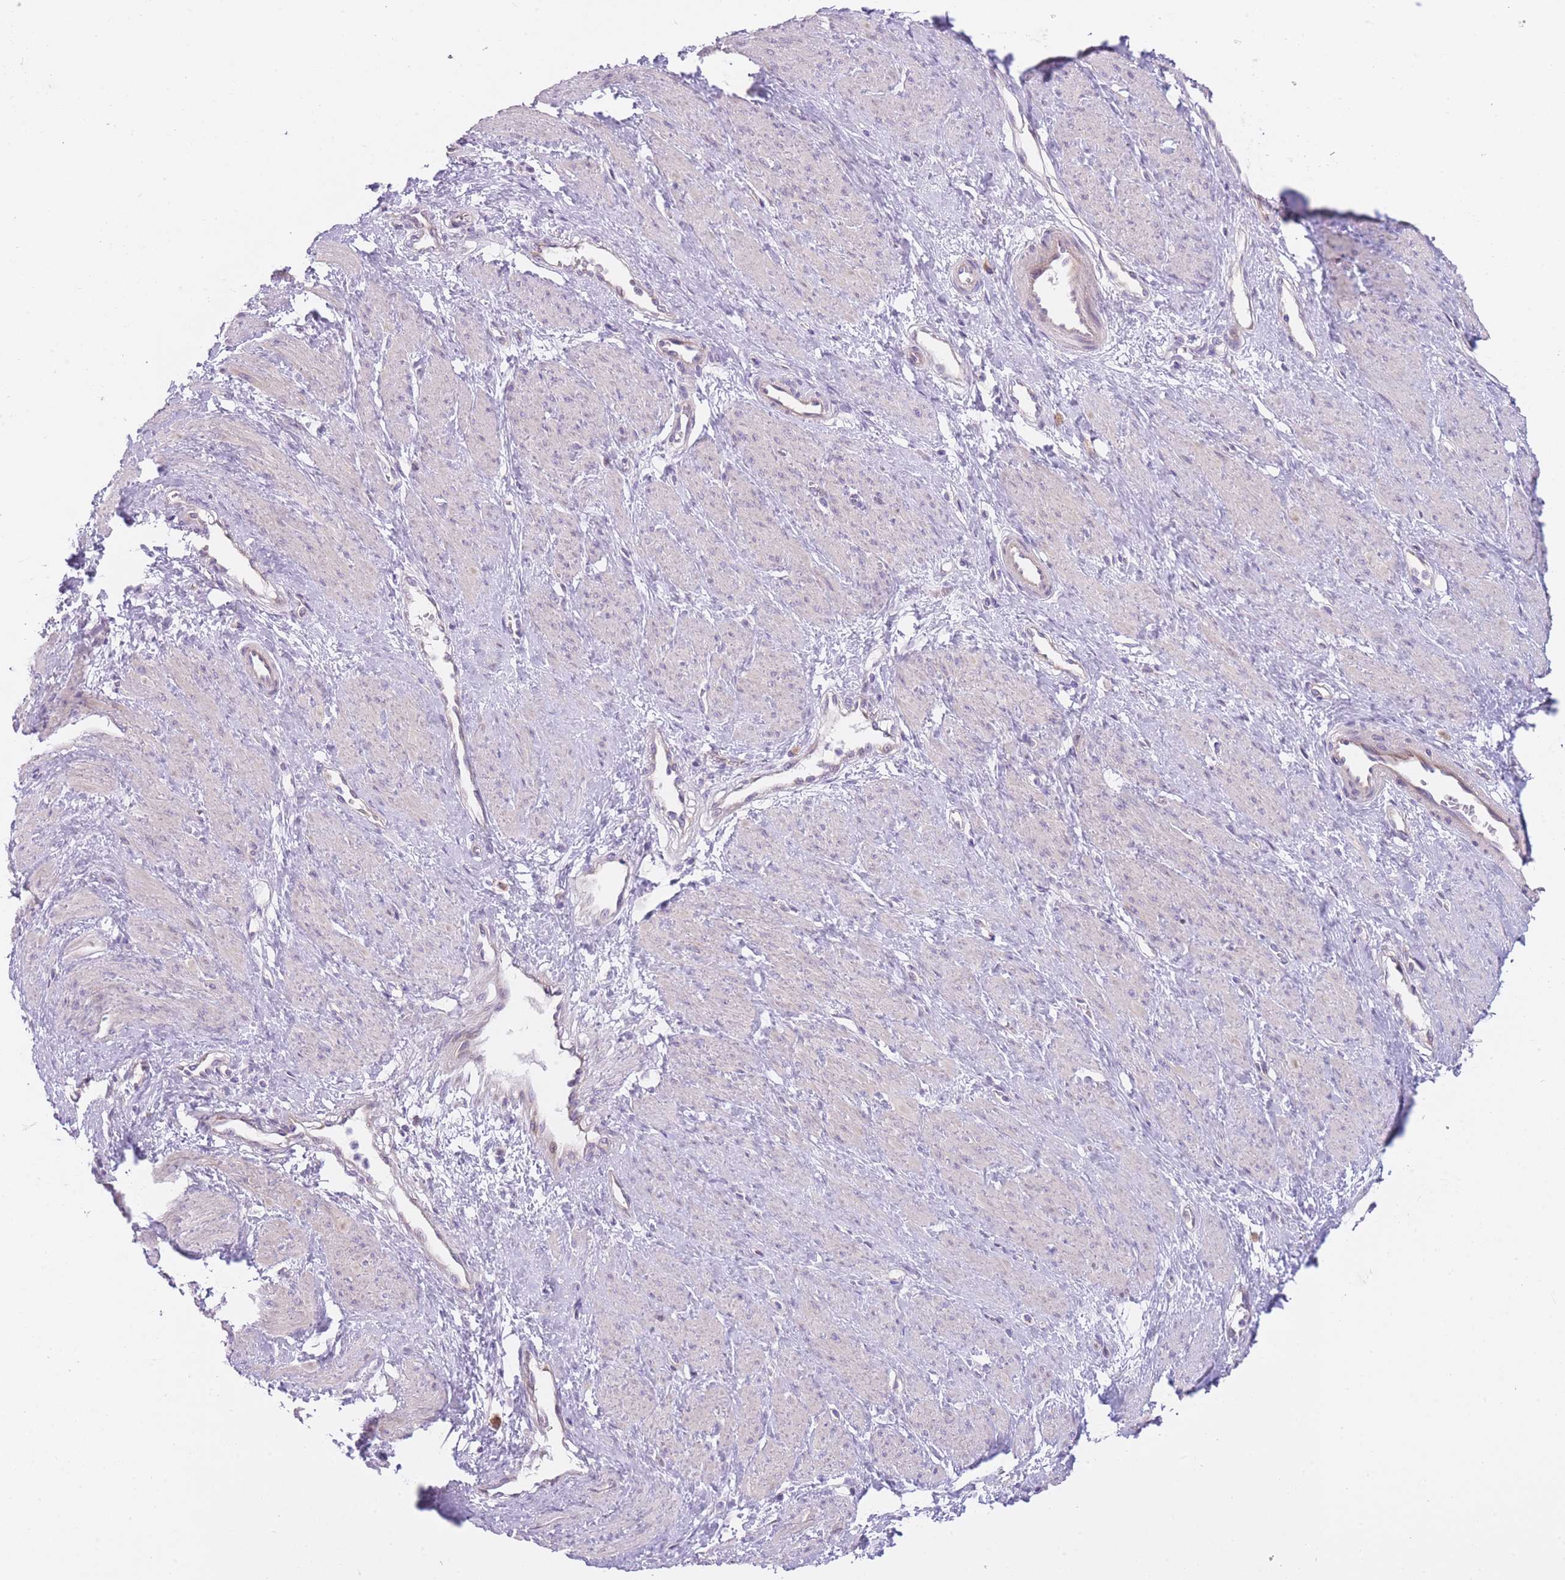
{"staining": {"intensity": "negative", "quantity": "none", "location": "none"}, "tissue": "smooth muscle", "cell_type": "Smooth muscle cells", "image_type": "normal", "snomed": [{"axis": "morphology", "description": "Normal tissue, NOS"}, {"axis": "topography", "description": "Smooth muscle"}, {"axis": "topography", "description": "Uterus"}], "caption": "Immunohistochemistry (IHC) image of unremarkable human smooth muscle stained for a protein (brown), which shows no staining in smooth muscle cells.", "gene": "IMPG1", "patient": {"sex": "female", "age": 39}}